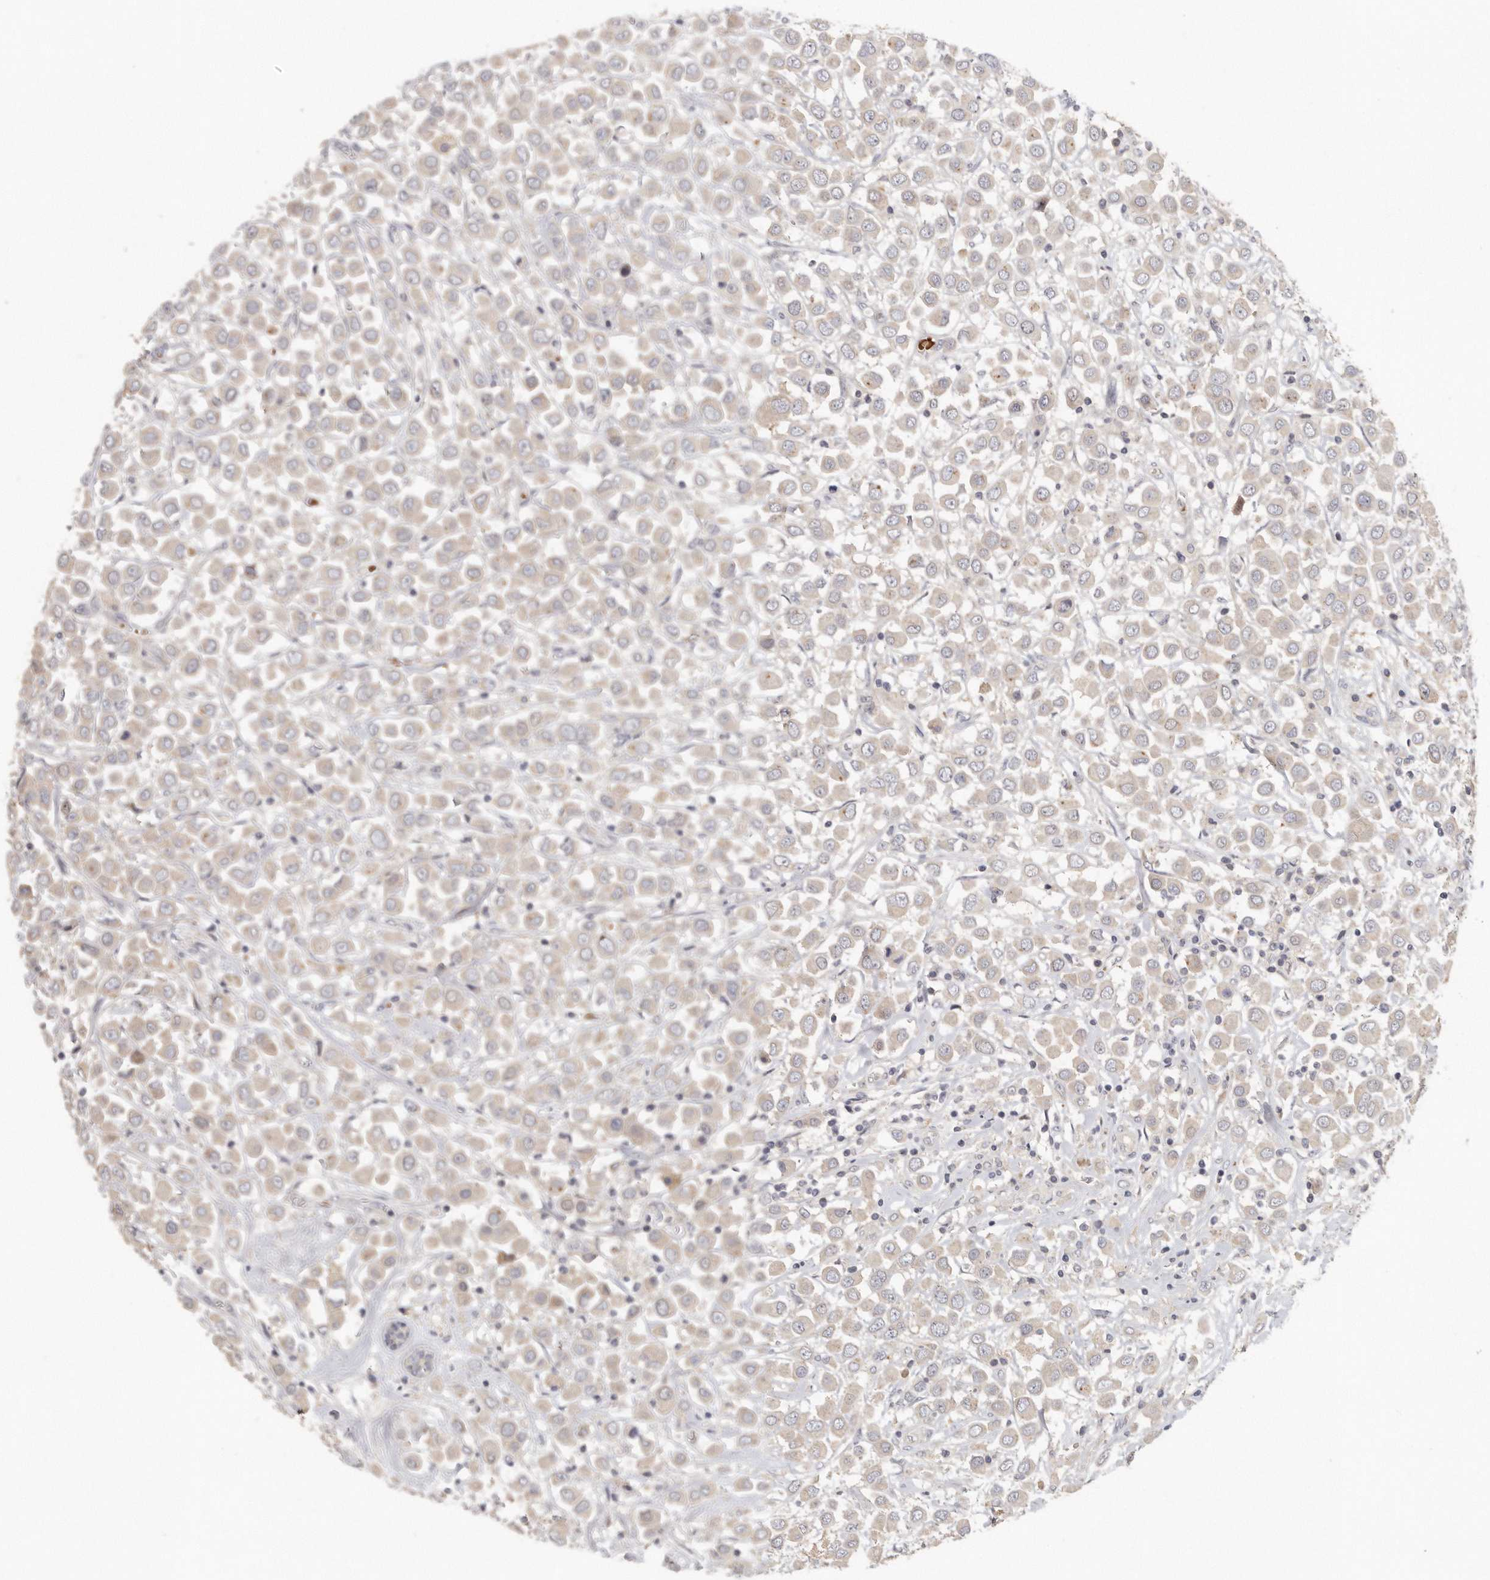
{"staining": {"intensity": "weak", "quantity": "25%-75%", "location": "cytoplasmic/membranous"}, "tissue": "breast cancer", "cell_type": "Tumor cells", "image_type": "cancer", "snomed": [{"axis": "morphology", "description": "Duct carcinoma"}, {"axis": "topography", "description": "Breast"}], "caption": "Immunohistochemical staining of breast cancer (intraductal carcinoma) demonstrates low levels of weak cytoplasmic/membranous protein staining in approximately 25%-75% of tumor cells. (IHC, brightfield microscopy, high magnification).", "gene": "CFAP298", "patient": {"sex": "female", "age": 61}}